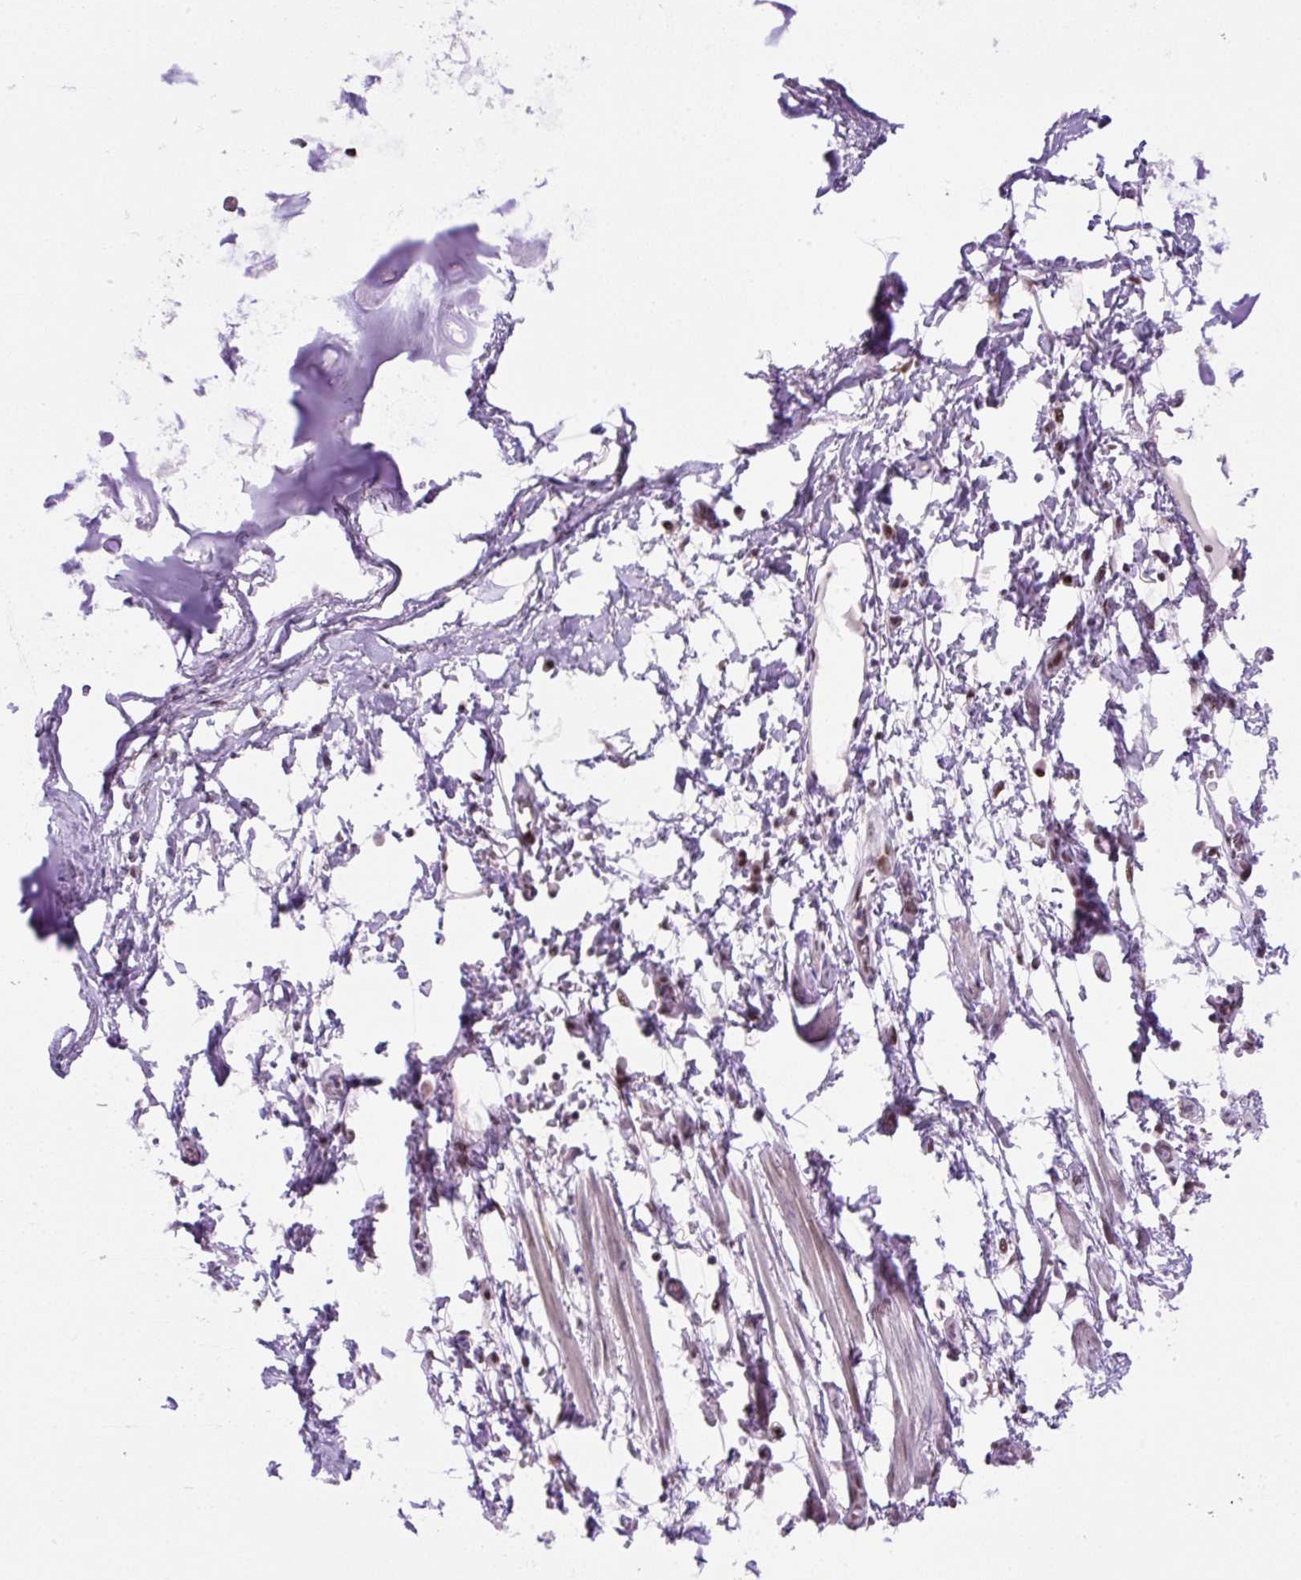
{"staining": {"intensity": "negative", "quantity": "none", "location": "none"}, "tissue": "adipose tissue", "cell_type": "Adipocytes", "image_type": "normal", "snomed": [{"axis": "morphology", "description": "Normal tissue, NOS"}, {"axis": "morphology", "description": "Degeneration, NOS"}, {"axis": "topography", "description": "Cartilage tissue"}, {"axis": "topography", "description": "Lung"}], "caption": "Adipocytes show no significant staining in normal adipose tissue.", "gene": "TAF1A", "patient": {"sex": "female", "age": 61}}